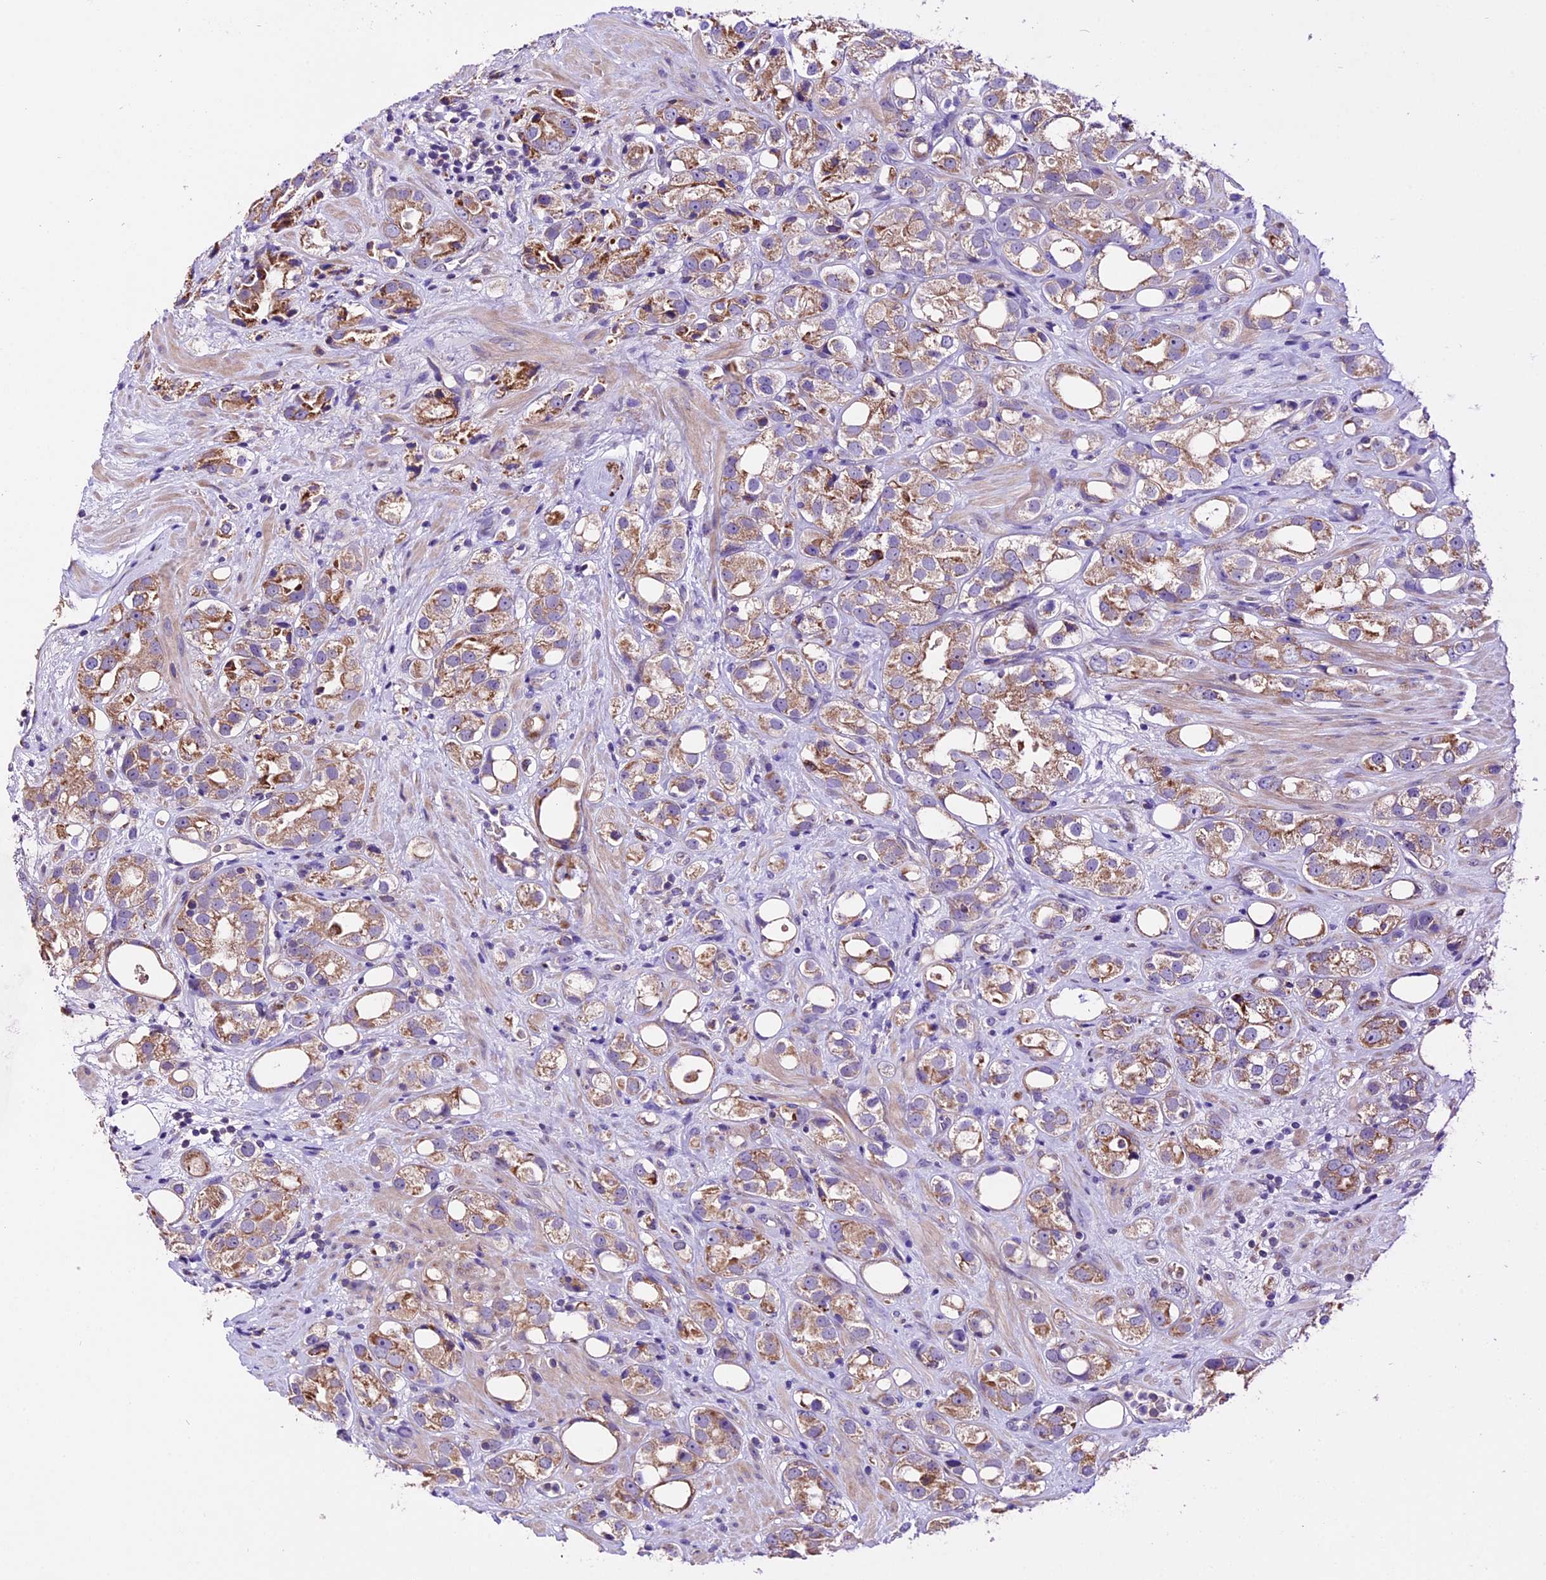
{"staining": {"intensity": "moderate", "quantity": ">75%", "location": "cytoplasmic/membranous"}, "tissue": "prostate cancer", "cell_type": "Tumor cells", "image_type": "cancer", "snomed": [{"axis": "morphology", "description": "Adenocarcinoma, NOS"}, {"axis": "topography", "description": "Prostate"}], "caption": "Approximately >75% of tumor cells in human adenocarcinoma (prostate) exhibit moderate cytoplasmic/membranous protein staining as visualized by brown immunohistochemical staining.", "gene": "DDX28", "patient": {"sex": "male", "age": 79}}